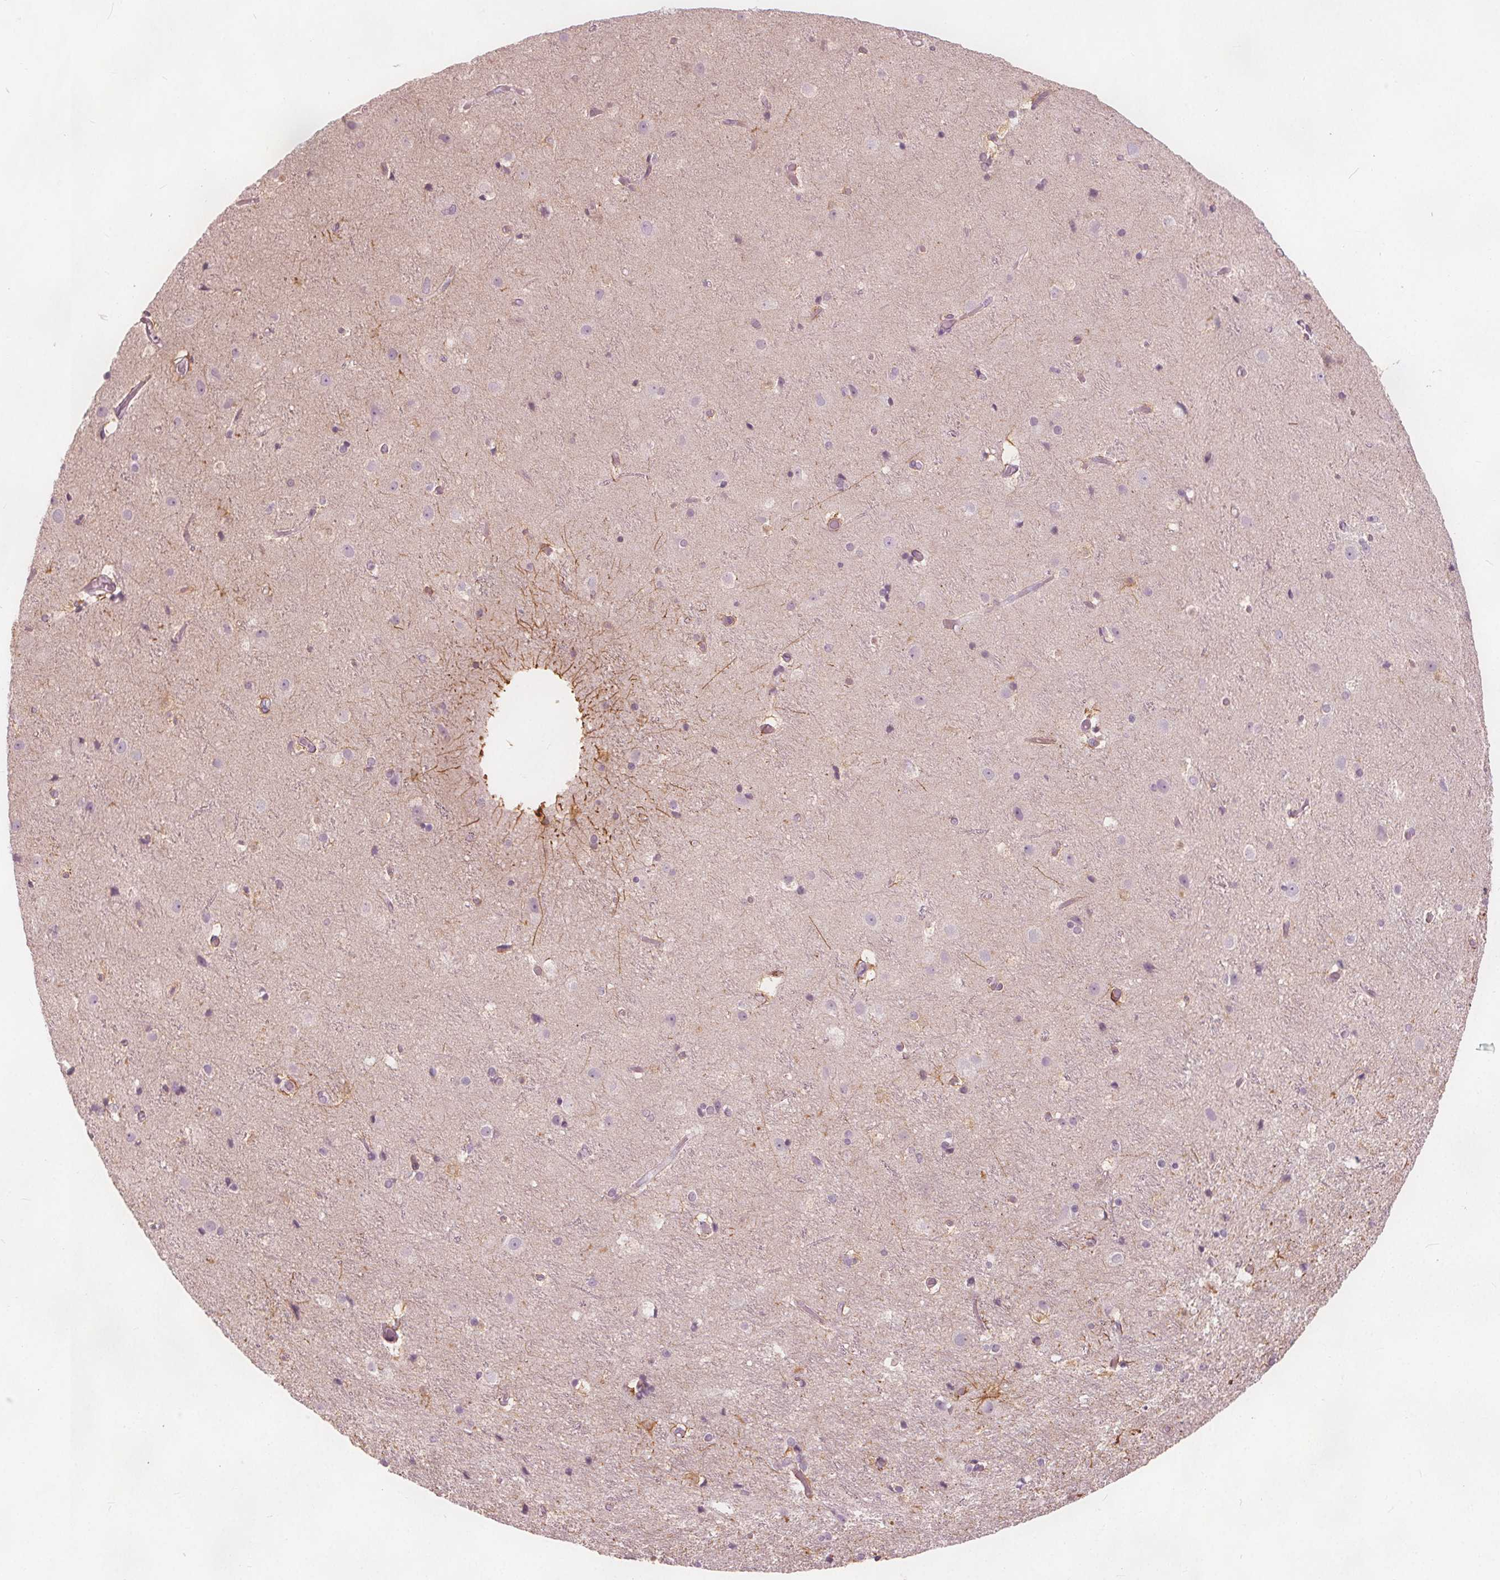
{"staining": {"intensity": "weak", "quantity": "<25%", "location": "cytoplasmic/membranous"}, "tissue": "cerebral cortex", "cell_type": "Endothelial cells", "image_type": "normal", "snomed": [{"axis": "morphology", "description": "Normal tissue, NOS"}, {"axis": "topography", "description": "Cerebral cortex"}], "caption": "Image shows no significant protein staining in endothelial cells of benign cerebral cortex.", "gene": "BRSK1", "patient": {"sex": "female", "age": 52}}